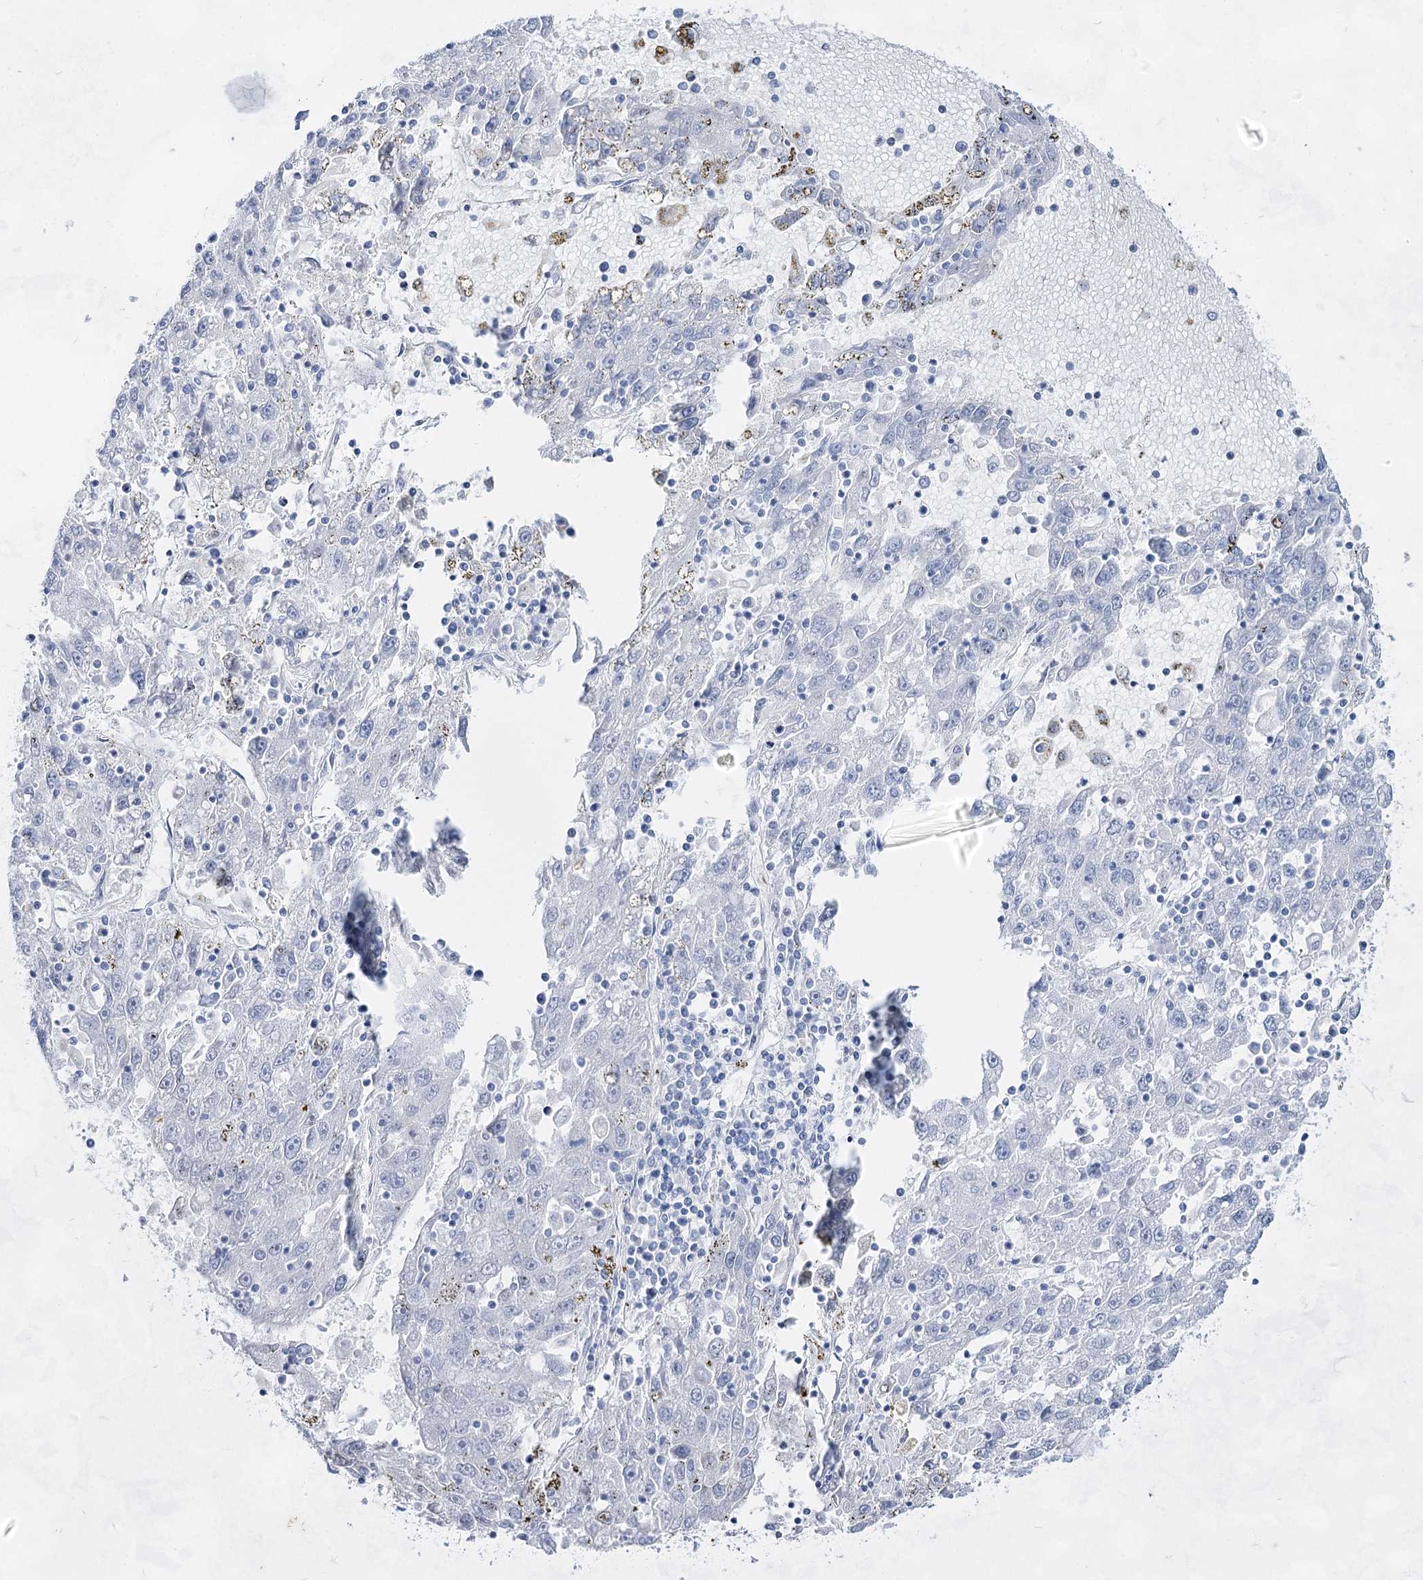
{"staining": {"intensity": "negative", "quantity": "none", "location": "none"}, "tissue": "liver cancer", "cell_type": "Tumor cells", "image_type": "cancer", "snomed": [{"axis": "morphology", "description": "Carcinoma, Hepatocellular, NOS"}, {"axis": "topography", "description": "Liver"}], "caption": "DAB immunohistochemical staining of hepatocellular carcinoma (liver) demonstrates no significant staining in tumor cells.", "gene": "ACRV1", "patient": {"sex": "male", "age": 49}}